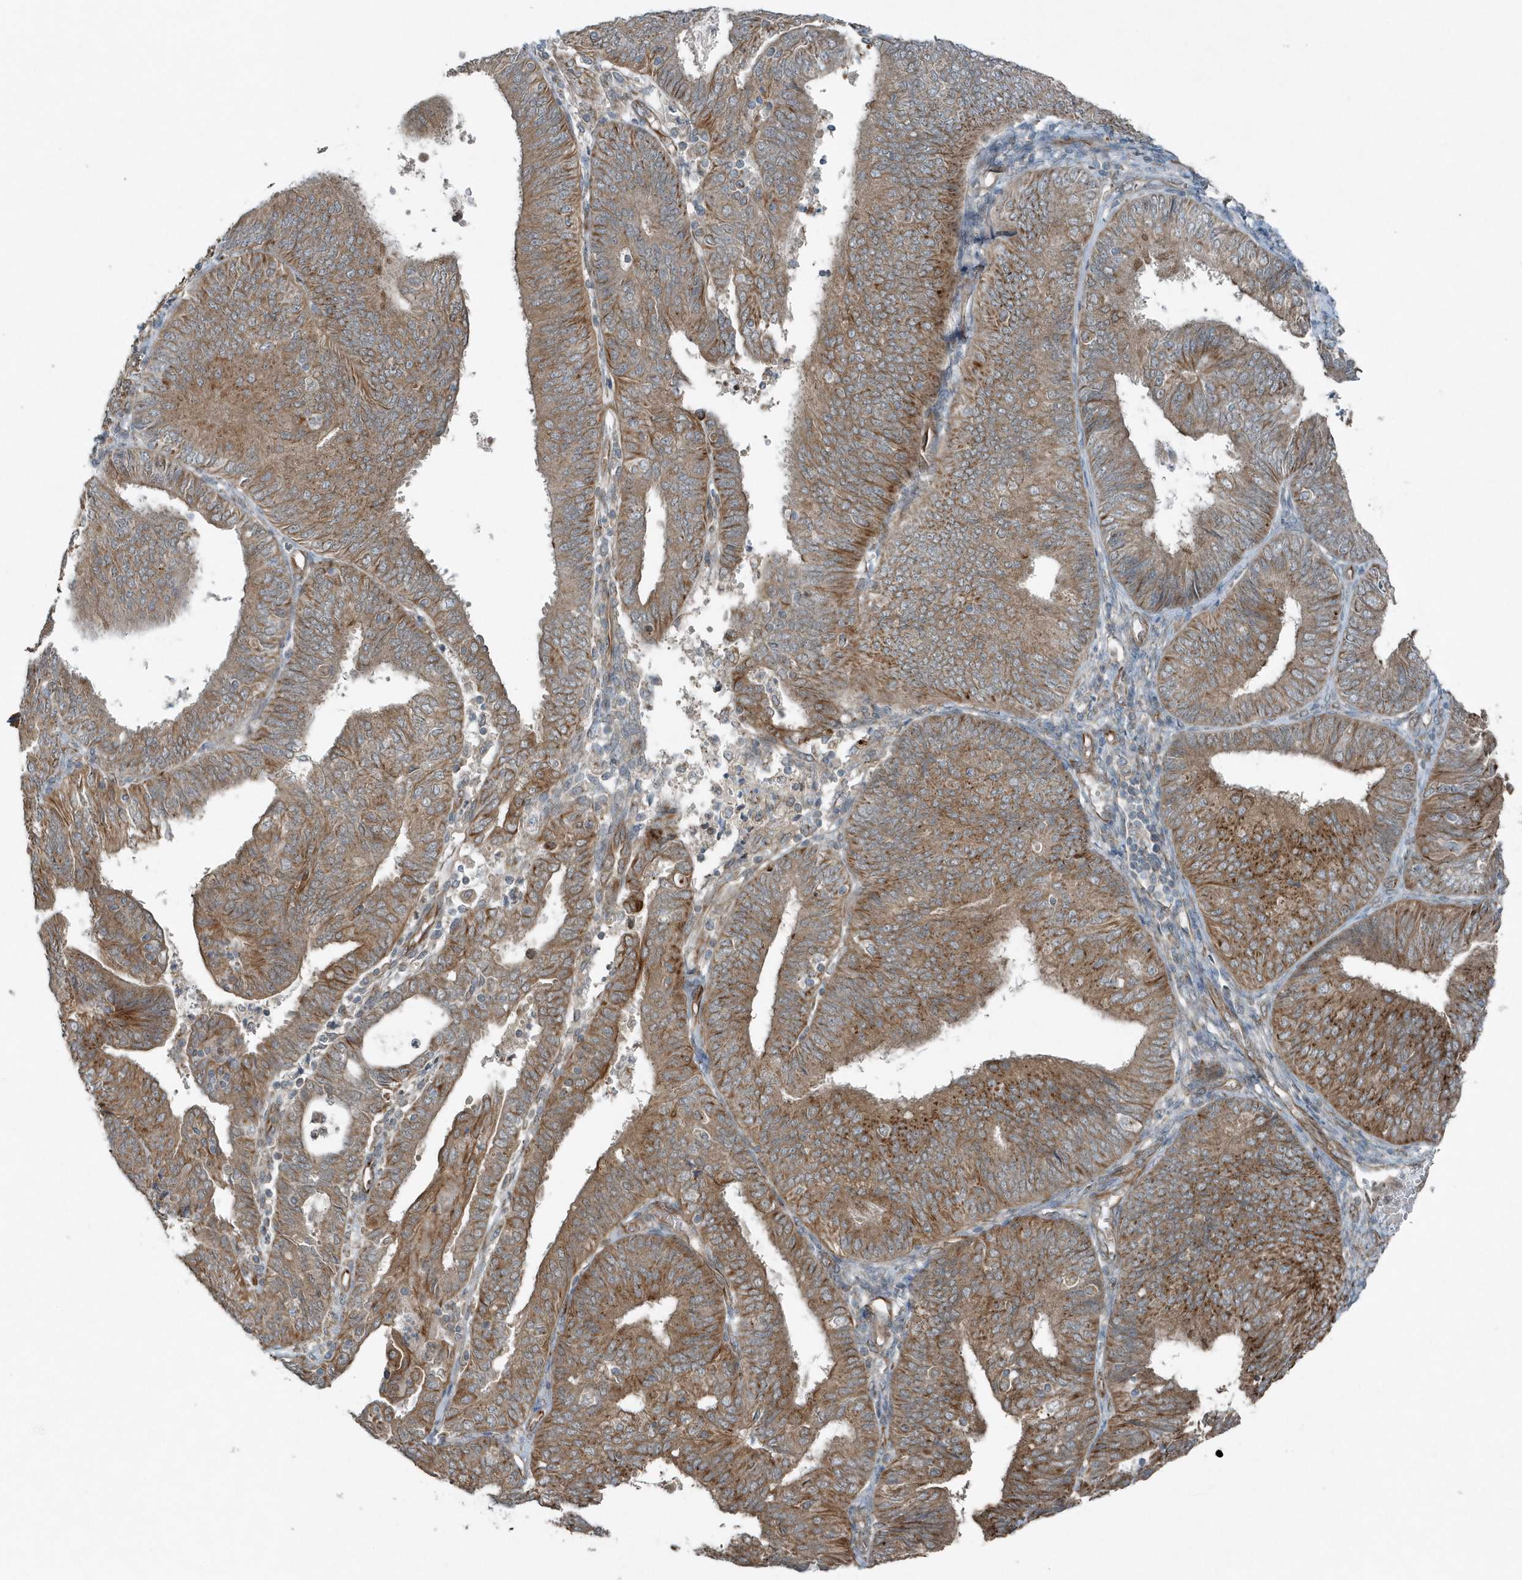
{"staining": {"intensity": "moderate", "quantity": ">75%", "location": "cytoplasmic/membranous"}, "tissue": "endometrial cancer", "cell_type": "Tumor cells", "image_type": "cancer", "snomed": [{"axis": "morphology", "description": "Adenocarcinoma, NOS"}, {"axis": "topography", "description": "Endometrium"}], "caption": "Protein expression analysis of human adenocarcinoma (endometrial) reveals moderate cytoplasmic/membranous staining in about >75% of tumor cells.", "gene": "GCC2", "patient": {"sex": "female", "age": 58}}